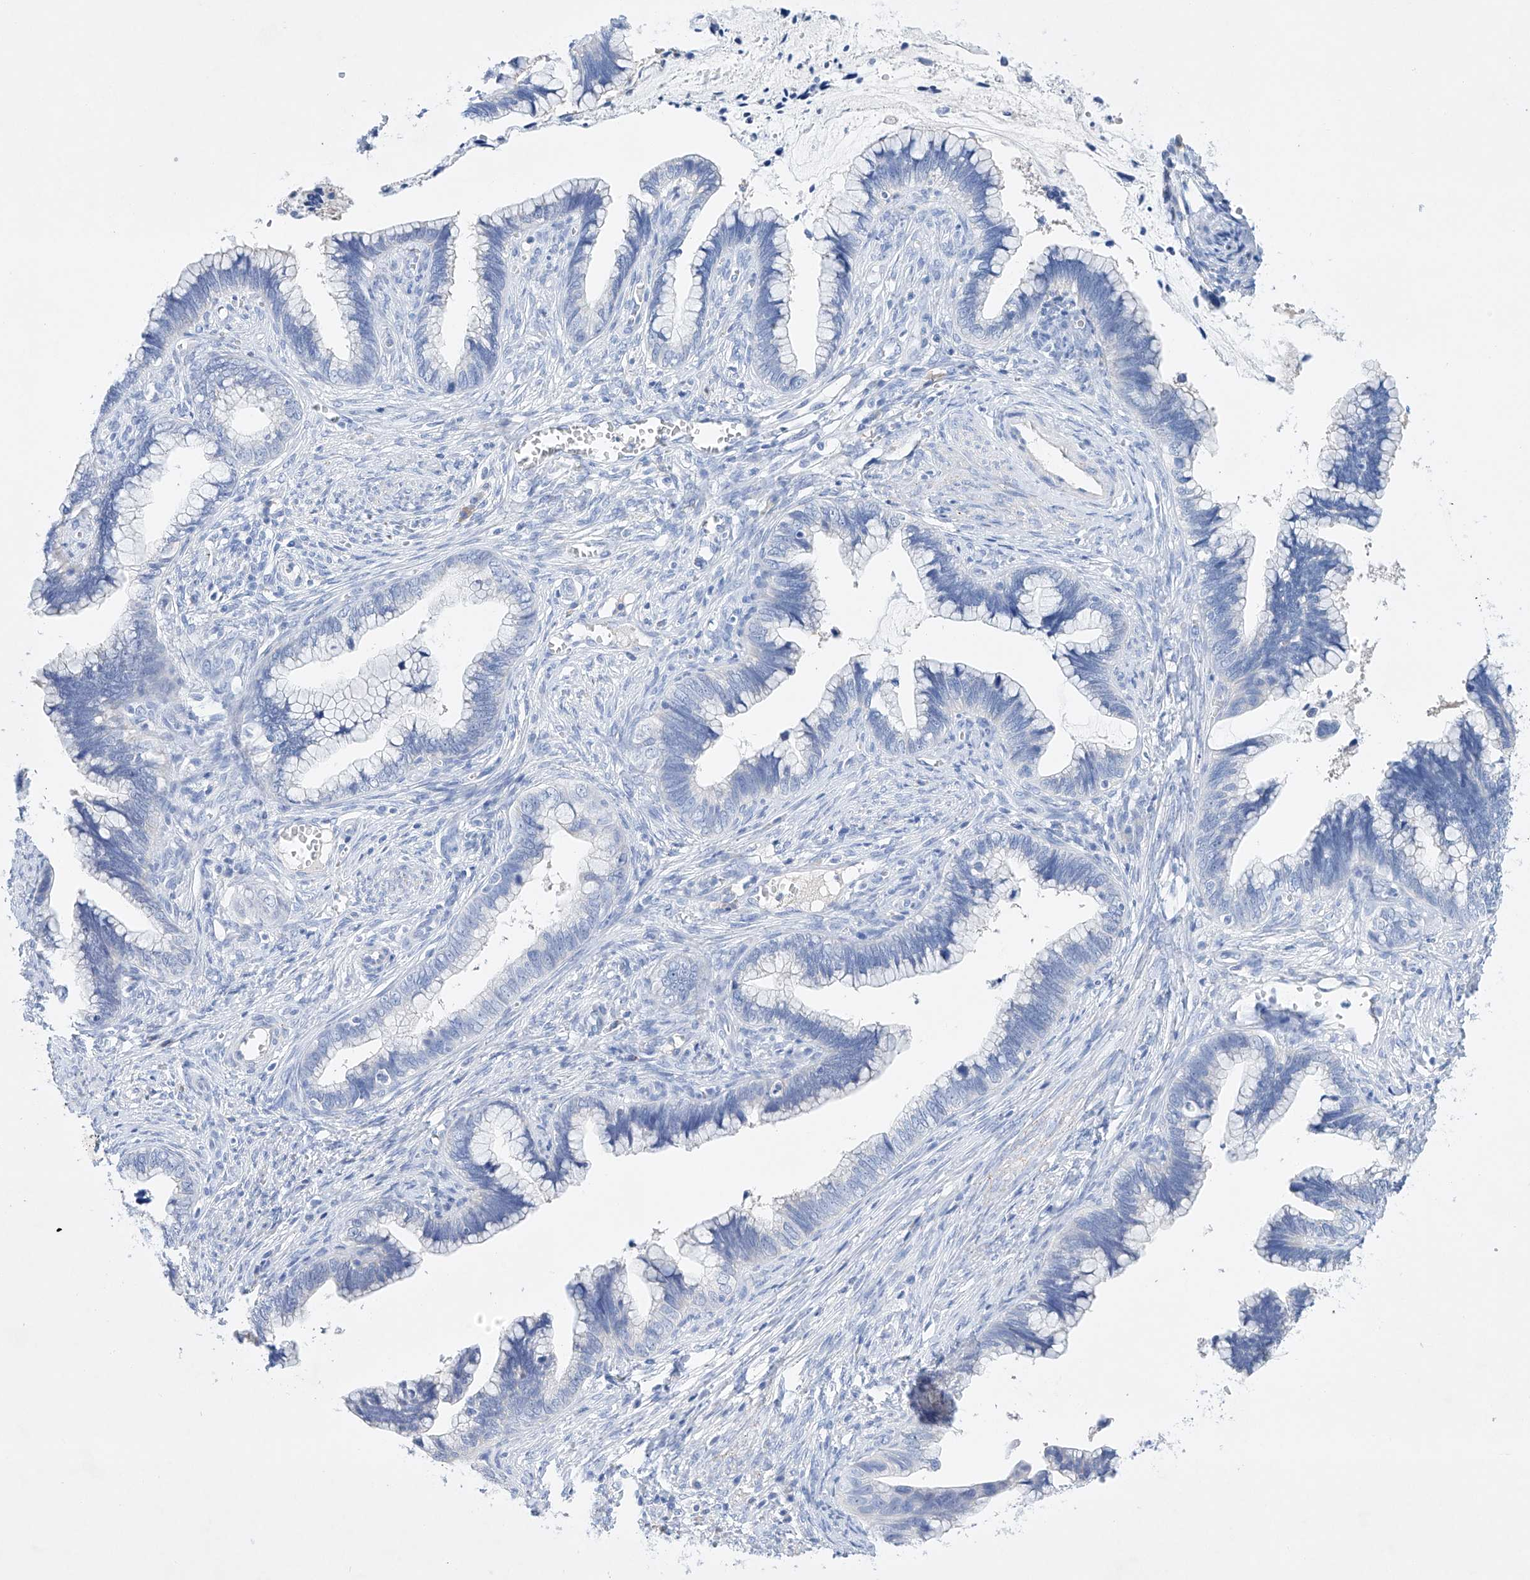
{"staining": {"intensity": "negative", "quantity": "none", "location": "none"}, "tissue": "cervical cancer", "cell_type": "Tumor cells", "image_type": "cancer", "snomed": [{"axis": "morphology", "description": "Adenocarcinoma, NOS"}, {"axis": "topography", "description": "Cervix"}], "caption": "IHC micrograph of cervical adenocarcinoma stained for a protein (brown), which demonstrates no positivity in tumor cells. (DAB (3,3'-diaminobenzidine) immunohistochemistry (IHC) with hematoxylin counter stain).", "gene": "LURAP1", "patient": {"sex": "female", "age": 44}}